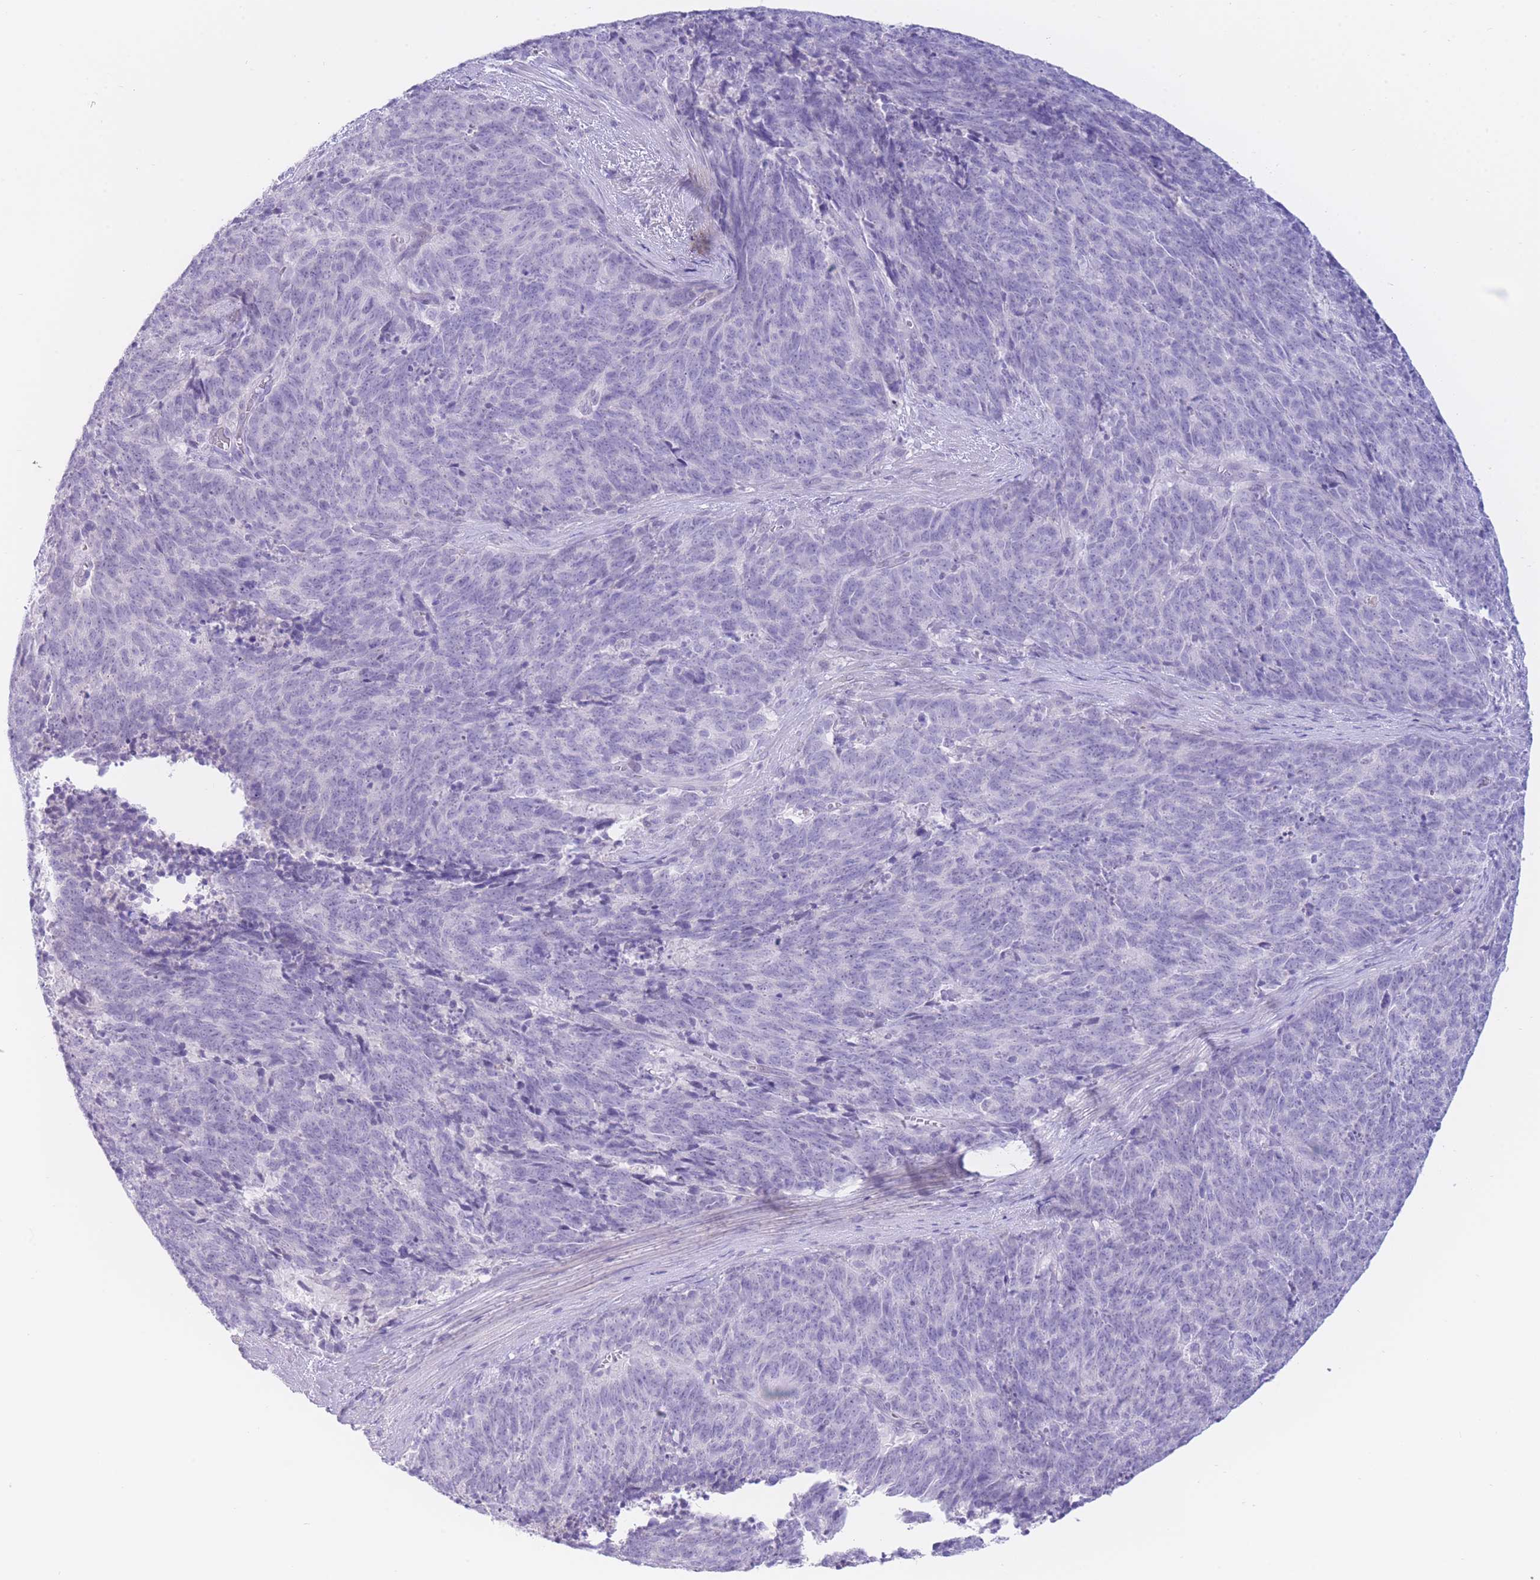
{"staining": {"intensity": "negative", "quantity": "none", "location": "none"}, "tissue": "cervical cancer", "cell_type": "Tumor cells", "image_type": "cancer", "snomed": [{"axis": "morphology", "description": "Squamous cell carcinoma, NOS"}, {"axis": "topography", "description": "Cervix"}], "caption": "Immunohistochemistry histopathology image of cervical cancer stained for a protein (brown), which demonstrates no expression in tumor cells. (DAB (3,3'-diaminobenzidine) immunohistochemistry, high magnification).", "gene": "ZNF212", "patient": {"sex": "female", "age": 29}}